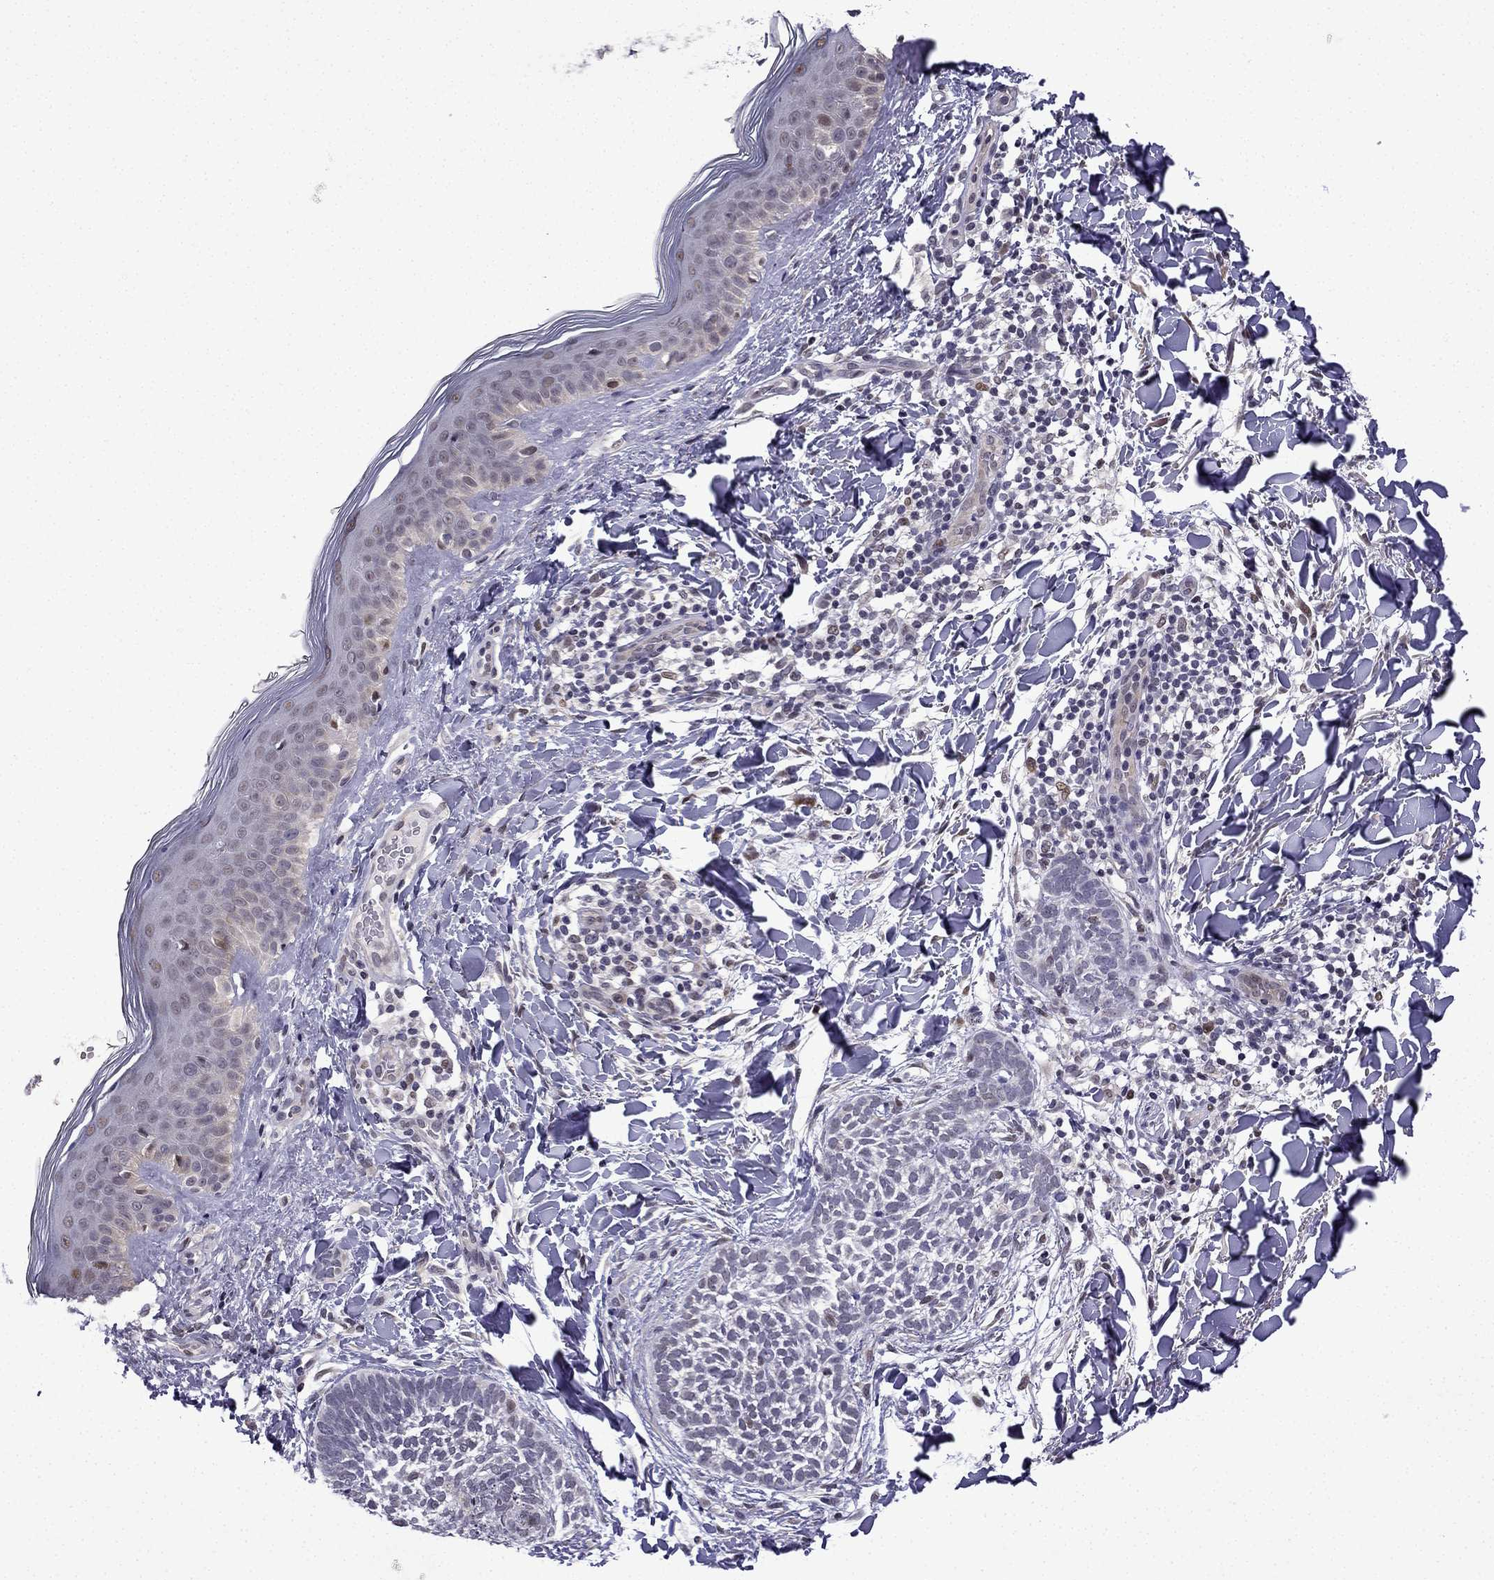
{"staining": {"intensity": "negative", "quantity": "none", "location": "none"}, "tissue": "skin cancer", "cell_type": "Tumor cells", "image_type": "cancer", "snomed": [{"axis": "morphology", "description": "Normal tissue, NOS"}, {"axis": "morphology", "description": "Basal cell carcinoma"}, {"axis": "topography", "description": "Skin"}], "caption": "IHC photomicrograph of neoplastic tissue: skin cancer (basal cell carcinoma) stained with DAB (3,3'-diaminobenzidine) displays no significant protein expression in tumor cells.", "gene": "FGF3", "patient": {"sex": "male", "age": 46}}